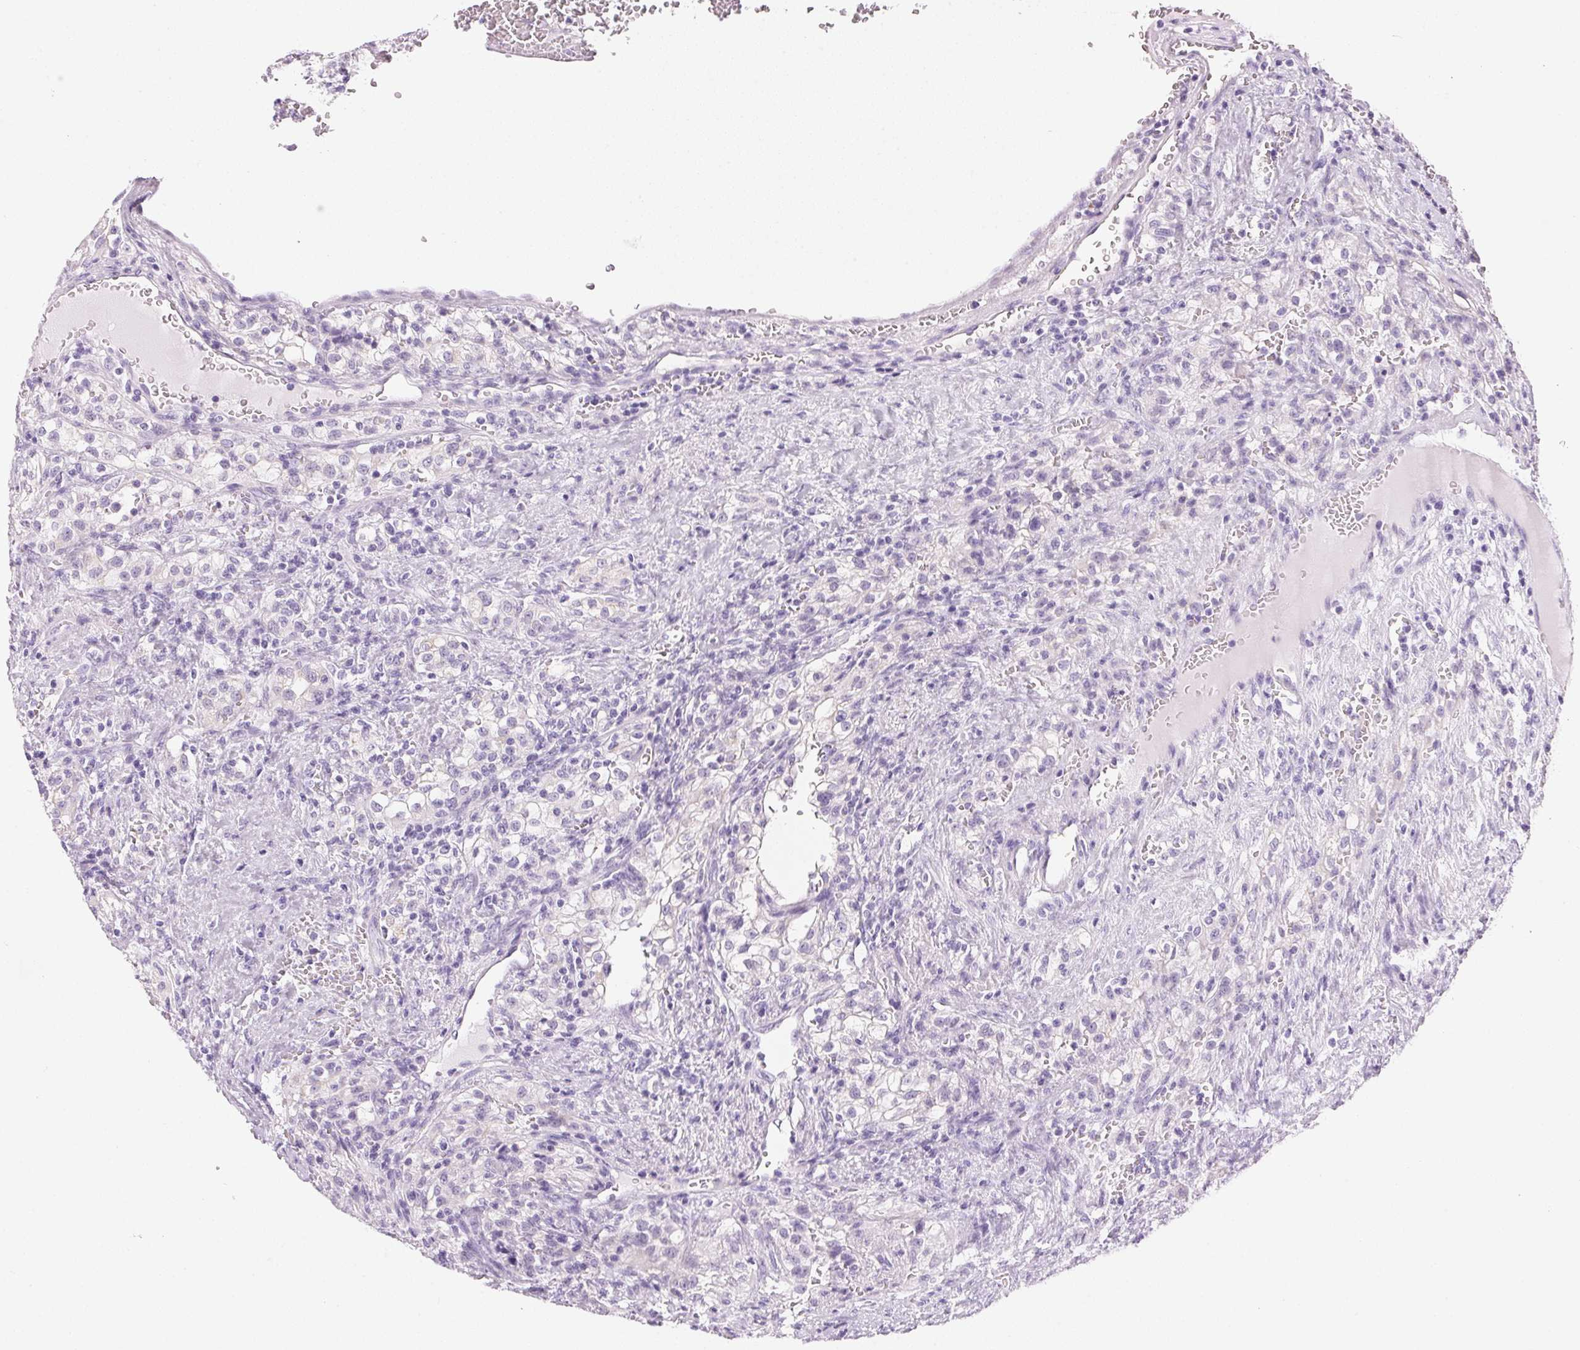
{"staining": {"intensity": "negative", "quantity": "none", "location": "none"}, "tissue": "renal cancer", "cell_type": "Tumor cells", "image_type": "cancer", "snomed": [{"axis": "morphology", "description": "Adenocarcinoma, NOS"}, {"axis": "topography", "description": "Kidney"}], "caption": "Tumor cells are negative for protein expression in human renal adenocarcinoma.", "gene": "IGFBP1", "patient": {"sex": "female", "age": 74}}